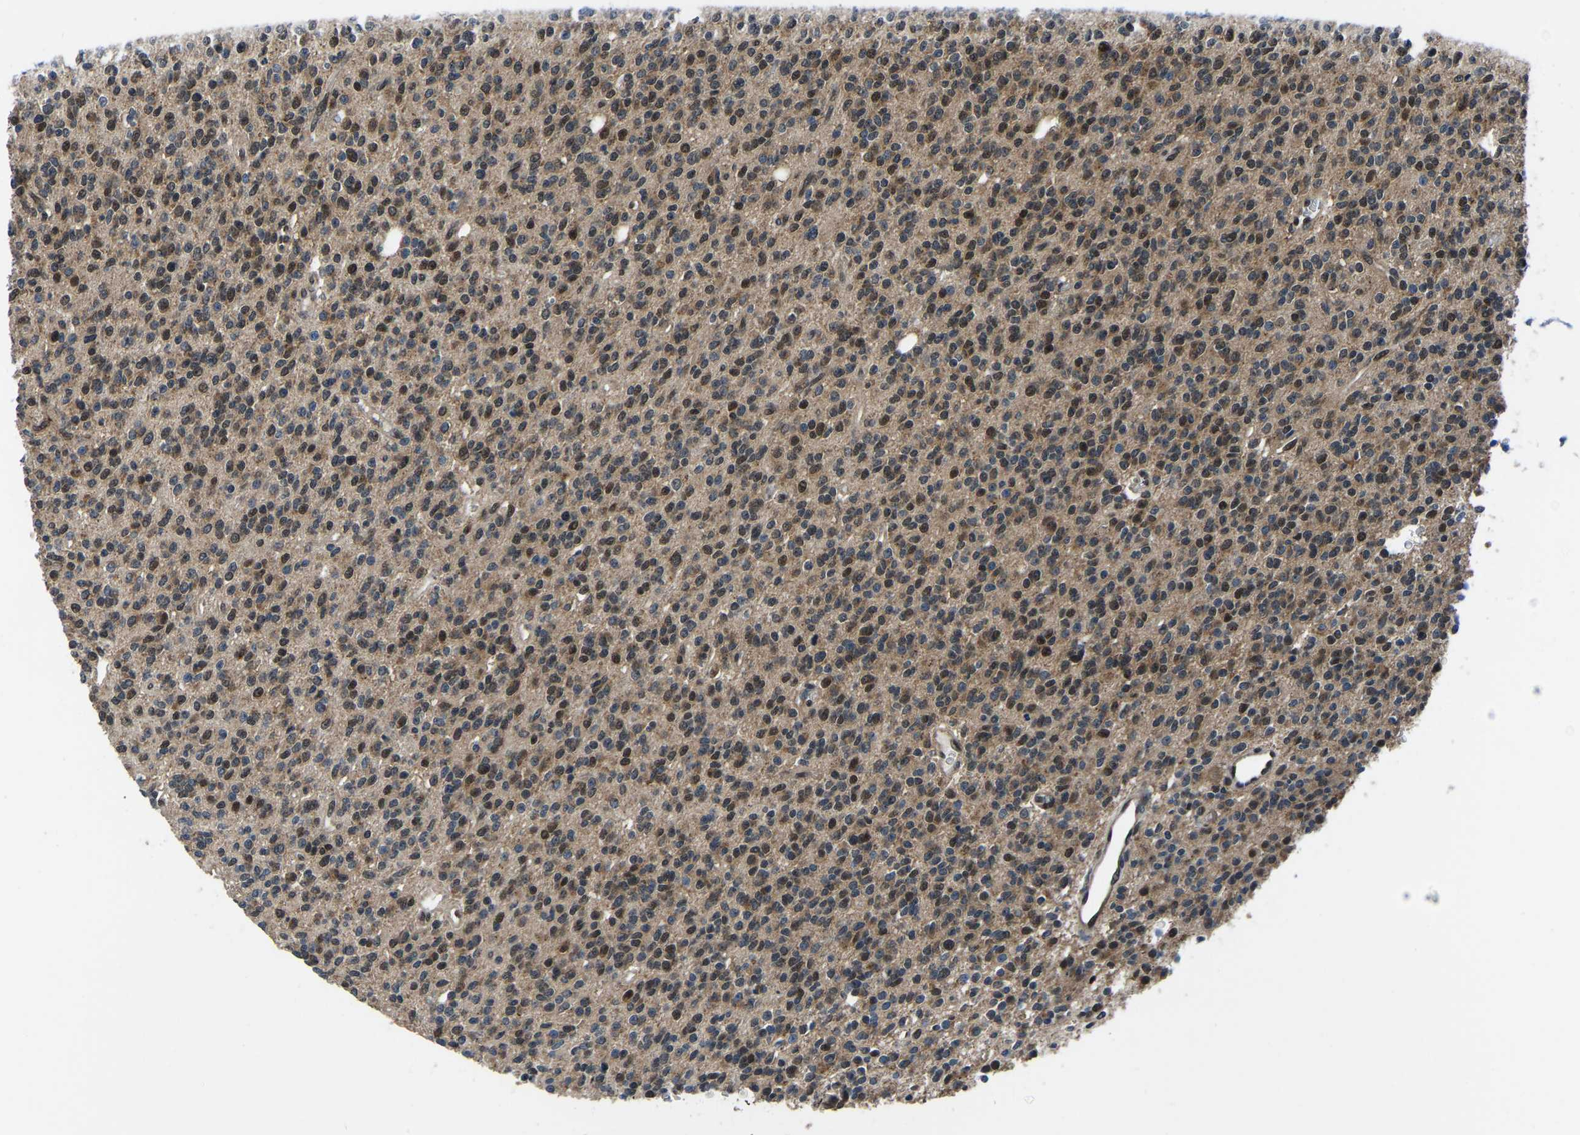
{"staining": {"intensity": "moderate", "quantity": ">75%", "location": "cytoplasmic/membranous,nuclear"}, "tissue": "glioma", "cell_type": "Tumor cells", "image_type": "cancer", "snomed": [{"axis": "morphology", "description": "Glioma, malignant, High grade"}, {"axis": "topography", "description": "Brain"}], "caption": "IHC histopathology image of neoplastic tissue: human malignant high-grade glioma stained using immunohistochemistry displays medium levels of moderate protein expression localized specifically in the cytoplasmic/membranous and nuclear of tumor cells, appearing as a cytoplasmic/membranous and nuclear brown color.", "gene": "DFFA", "patient": {"sex": "male", "age": 34}}